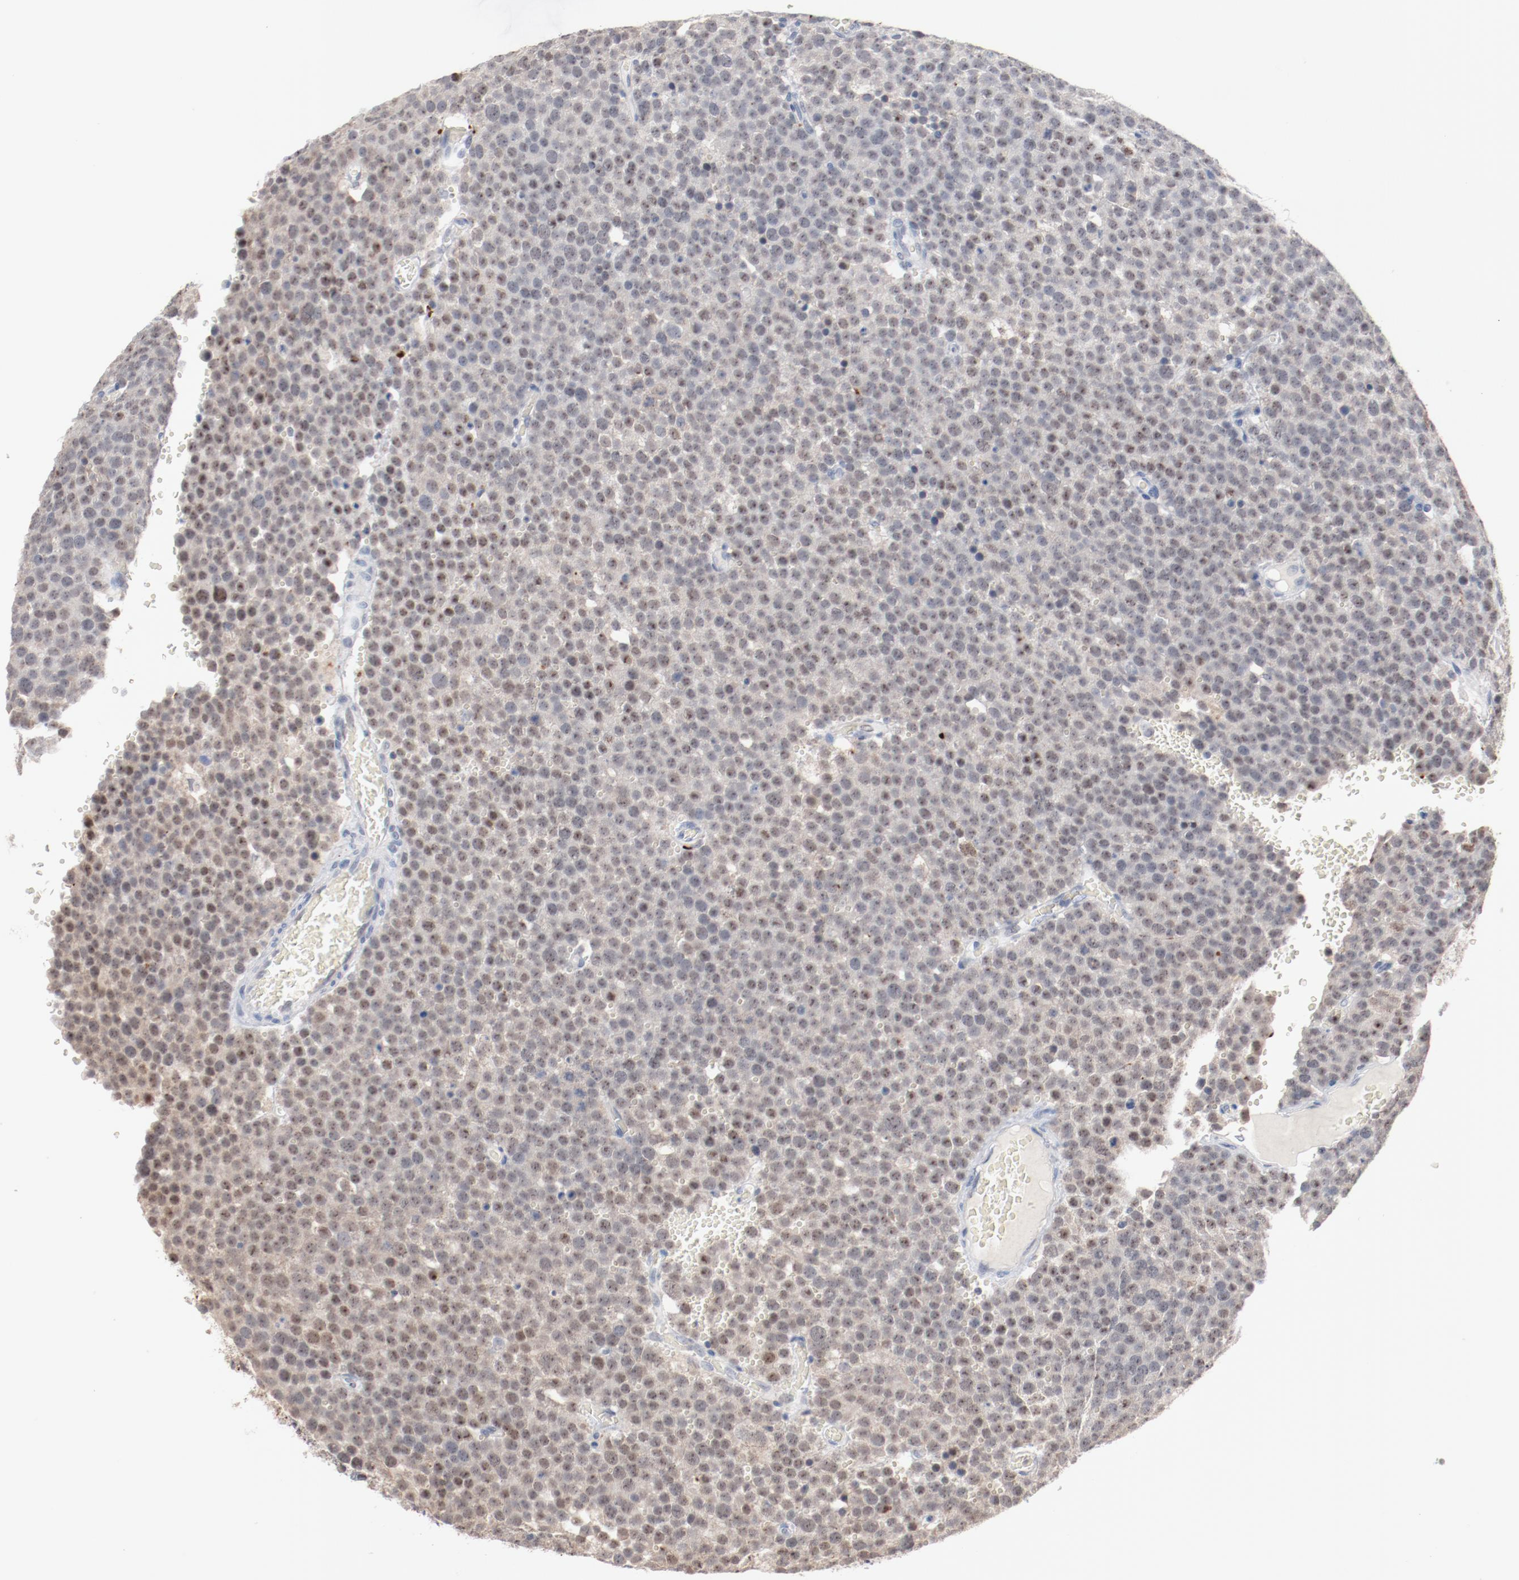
{"staining": {"intensity": "weak", "quantity": "25%-75%", "location": "nuclear"}, "tissue": "testis cancer", "cell_type": "Tumor cells", "image_type": "cancer", "snomed": [{"axis": "morphology", "description": "Seminoma, NOS"}, {"axis": "topography", "description": "Testis"}], "caption": "A brown stain highlights weak nuclear expression of a protein in human testis cancer tumor cells. (DAB (3,3'-diaminobenzidine) IHC with brightfield microscopy, high magnification).", "gene": "ERICH1", "patient": {"sex": "male", "age": 71}}